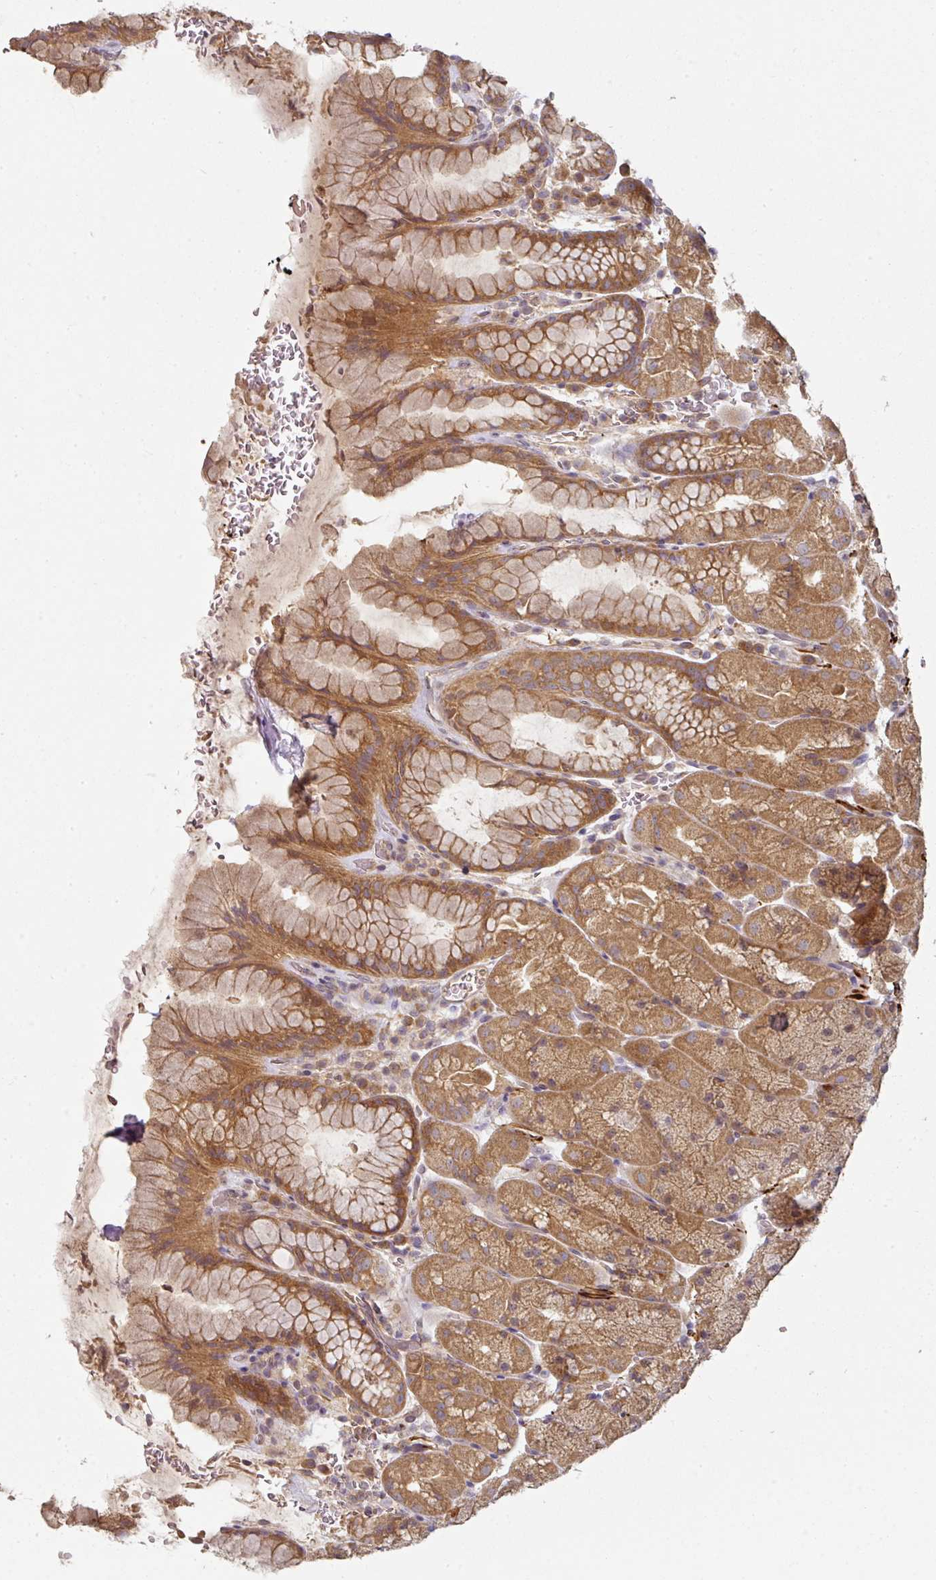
{"staining": {"intensity": "moderate", "quantity": "25%-75%", "location": "cytoplasmic/membranous"}, "tissue": "stomach", "cell_type": "Glandular cells", "image_type": "normal", "snomed": [{"axis": "morphology", "description": "Normal tissue, NOS"}, {"axis": "topography", "description": "Stomach, upper"}, {"axis": "topography", "description": "Stomach, lower"}], "caption": "DAB immunohistochemical staining of normal human stomach reveals moderate cytoplasmic/membranous protein expression in approximately 25%-75% of glandular cells.", "gene": "MAP2K2", "patient": {"sex": "male", "age": 67}}